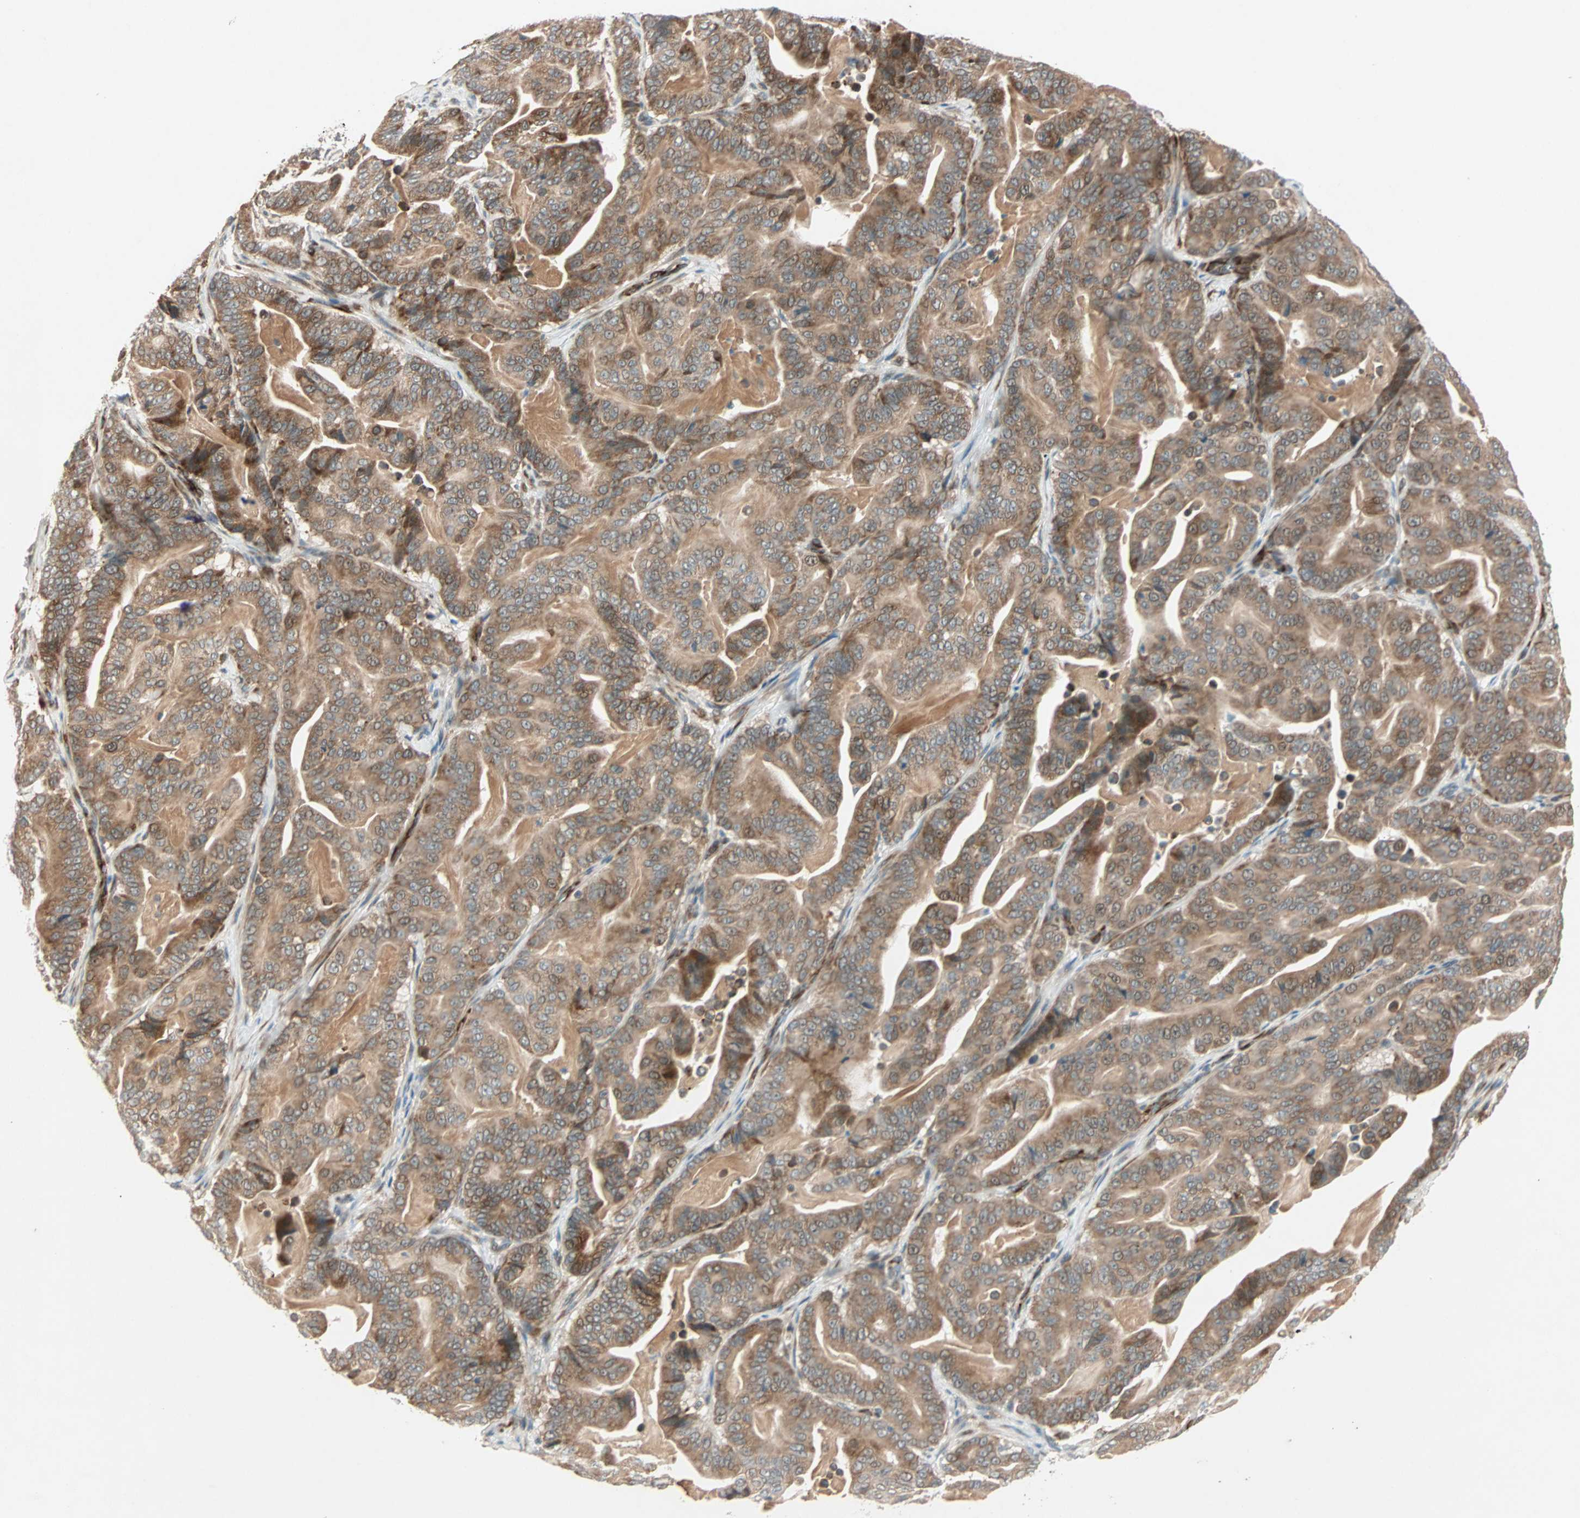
{"staining": {"intensity": "moderate", "quantity": ">75%", "location": "cytoplasmic/membranous"}, "tissue": "pancreatic cancer", "cell_type": "Tumor cells", "image_type": "cancer", "snomed": [{"axis": "morphology", "description": "Adenocarcinoma, NOS"}, {"axis": "topography", "description": "Pancreas"}], "caption": "A medium amount of moderate cytoplasmic/membranous staining is appreciated in approximately >75% of tumor cells in adenocarcinoma (pancreatic) tissue.", "gene": "ZNF37A", "patient": {"sex": "male", "age": 63}}